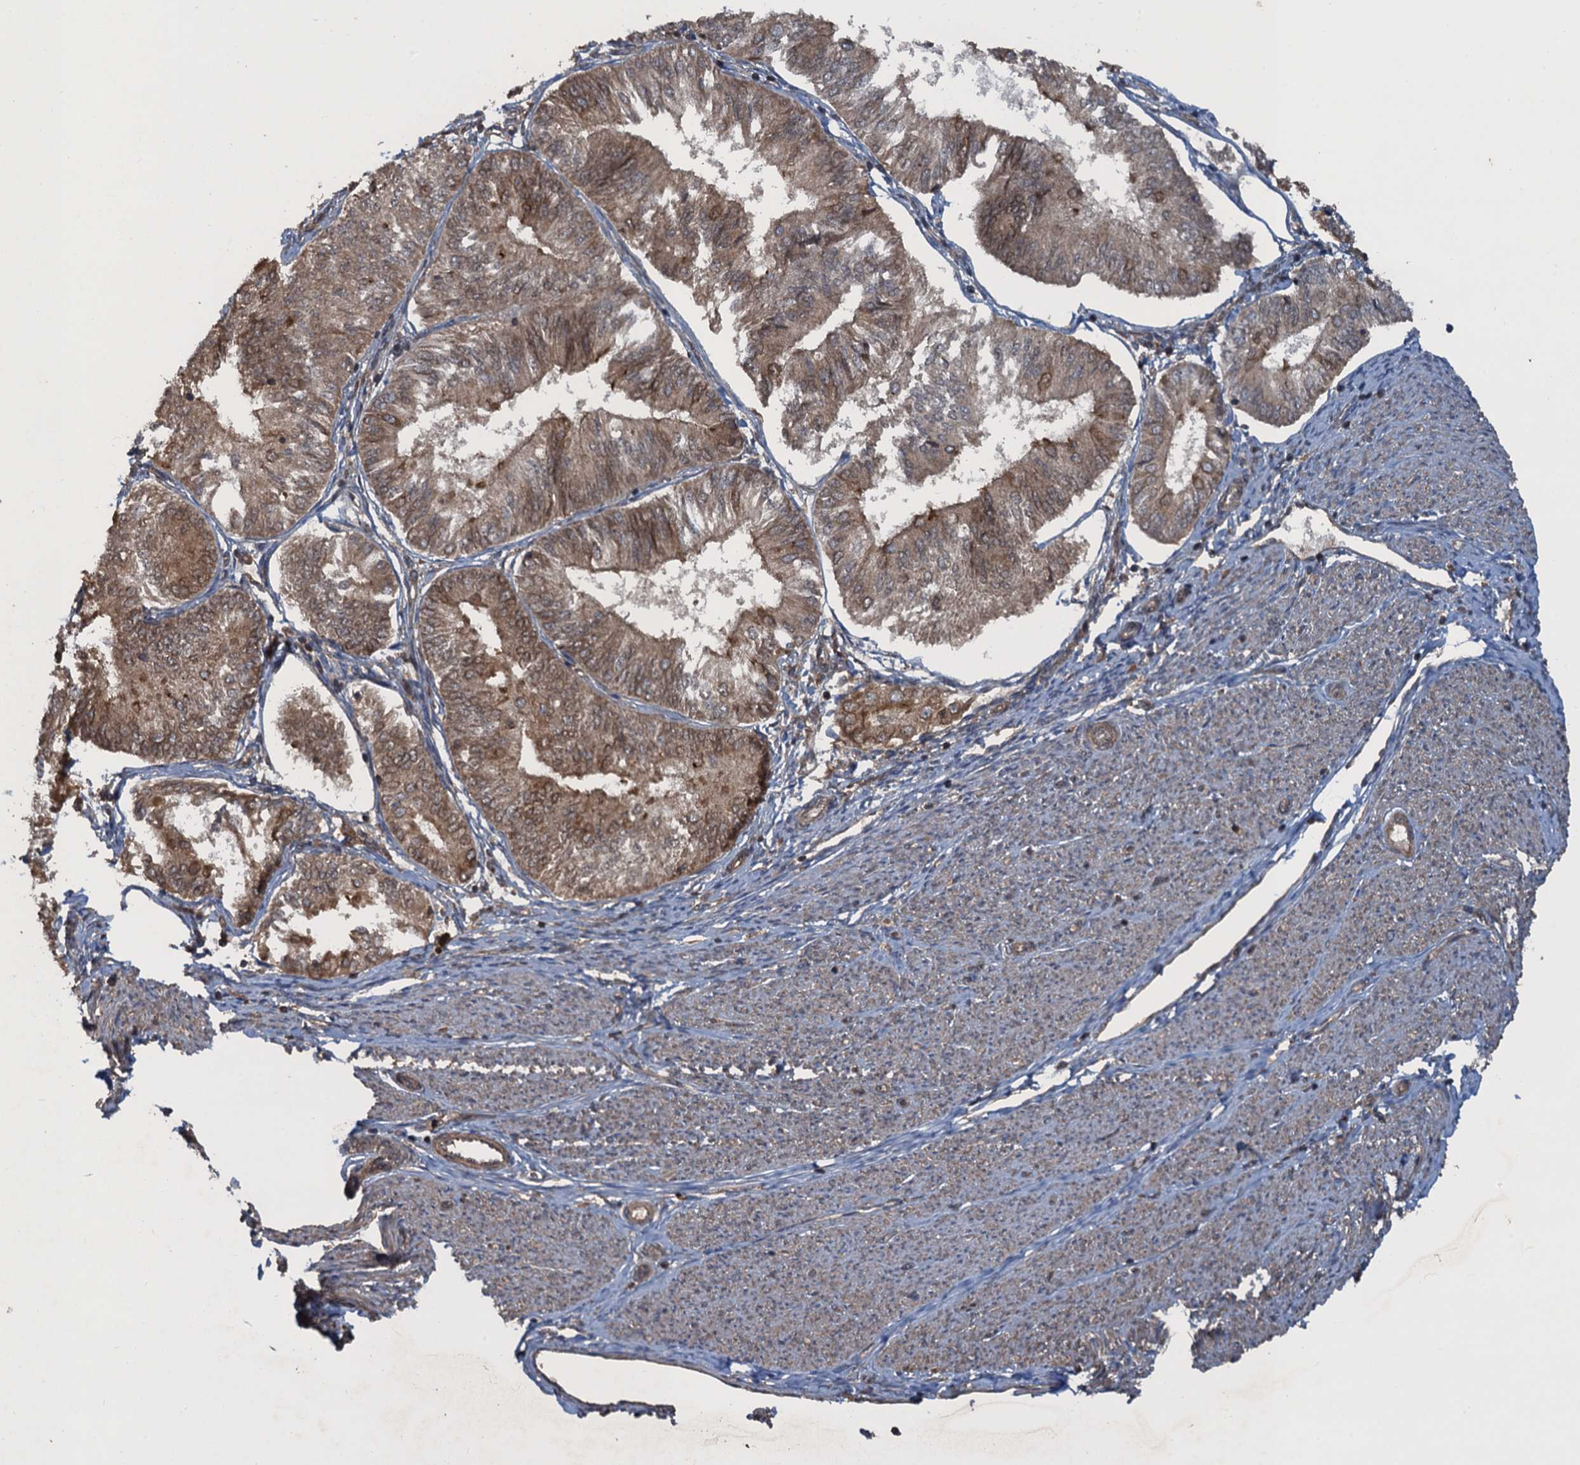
{"staining": {"intensity": "moderate", "quantity": ">75%", "location": "cytoplasmic/membranous"}, "tissue": "endometrial cancer", "cell_type": "Tumor cells", "image_type": "cancer", "snomed": [{"axis": "morphology", "description": "Adenocarcinoma, NOS"}, {"axis": "topography", "description": "Endometrium"}], "caption": "Immunohistochemical staining of adenocarcinoma (endometrial) displays moderate cytoplasmic/membranous protein positivity in about >75% of tumor cells.", "gene": "GLE1", "patient": {"sex": "female", "age": 58}}